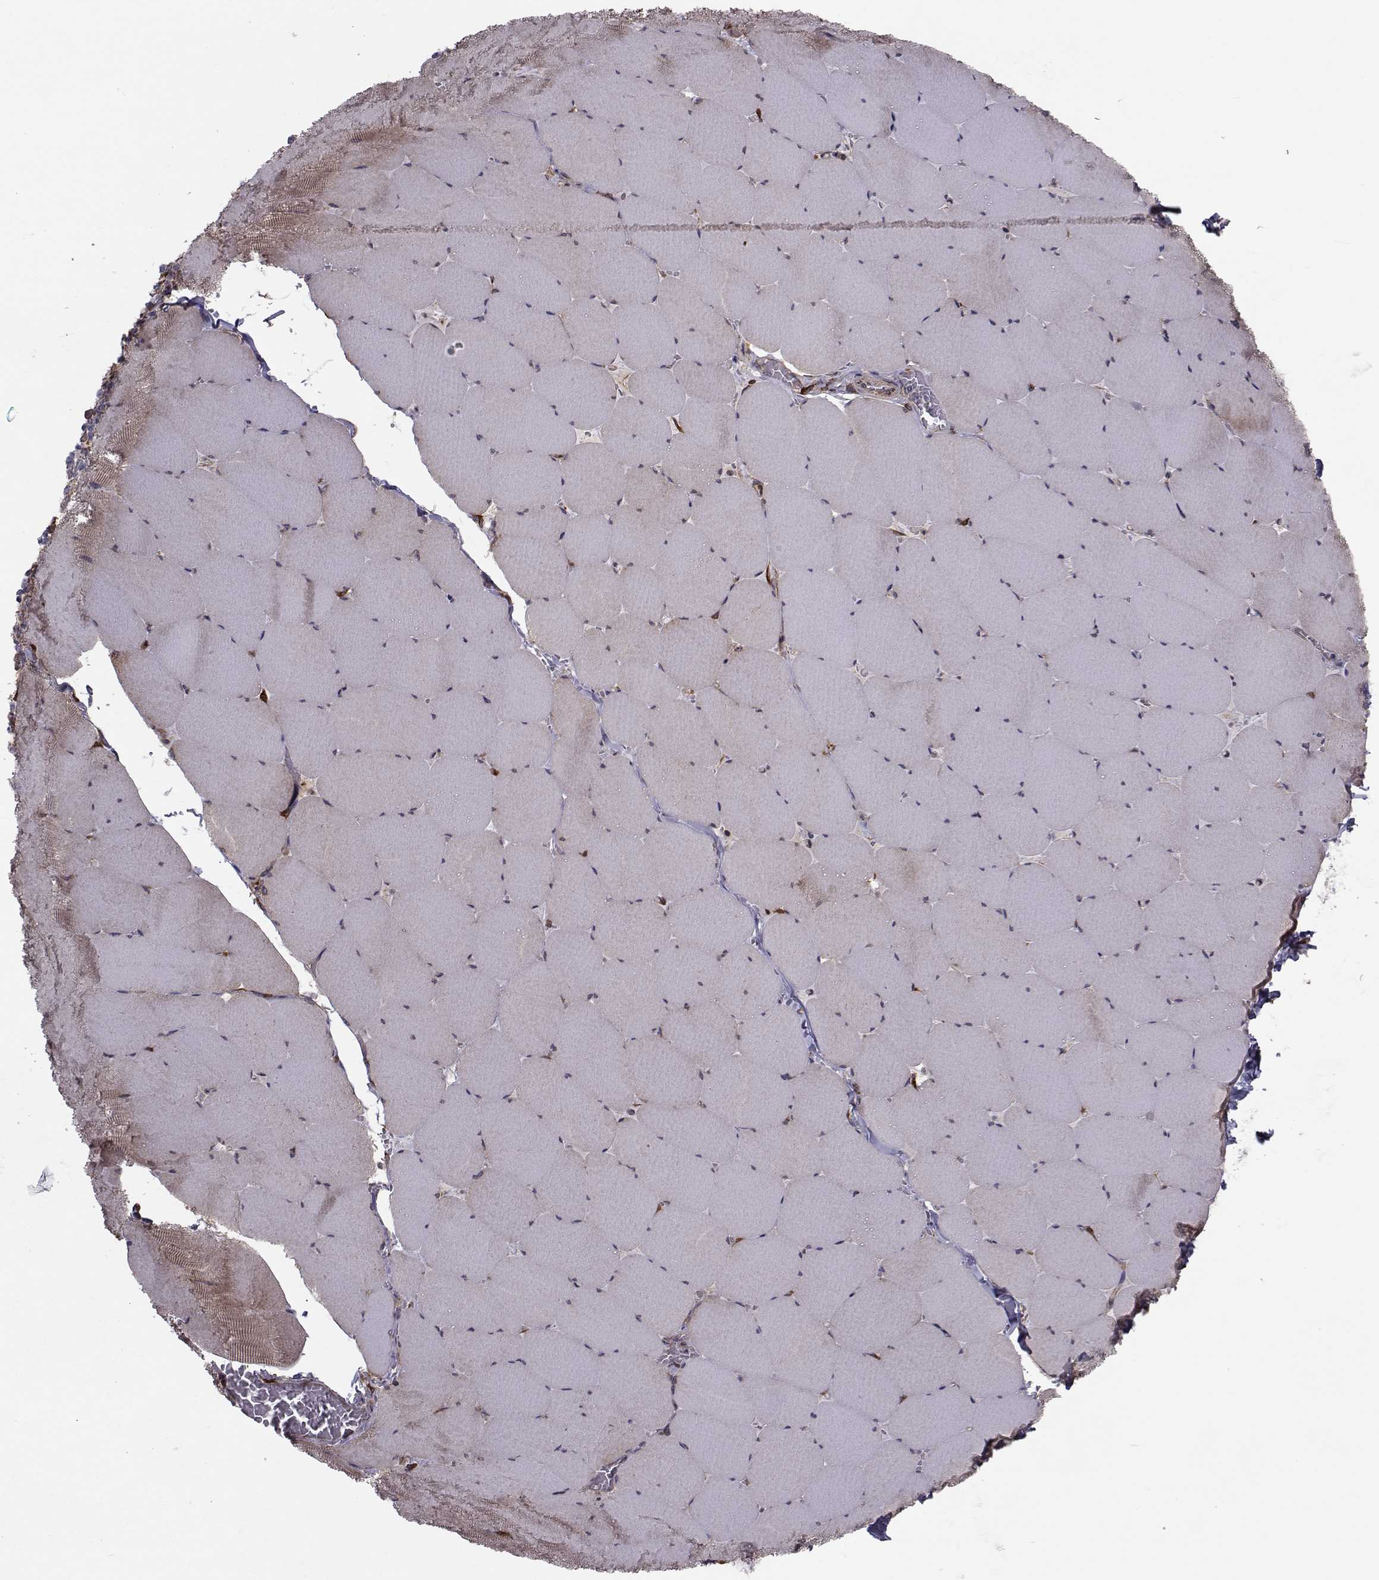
{"staining": {"intensity": "moderate", "quantity": "<25%", "location": "cytoplasmic/membranous"}, "tissue": "skeletal muscle", "cell_type": "Myocytes", "image_type": "normal", "snomed": [{"axis": "morphology", "description": "Normal tissue, NOS"}, {"axis": "morphology", "description": "Malignant melanoma, Metastatic site"}, {"axis": "topography", "description": "Skeletal muscle"}], "caption": "Human skeletal muscle stained with a brown dye demonstrates moderate cytoplasmic/membranous positive staining in approximately <25% of myocytes.", "gene": "TRIP10", "patient": {"sex": "male", "age": 50}}